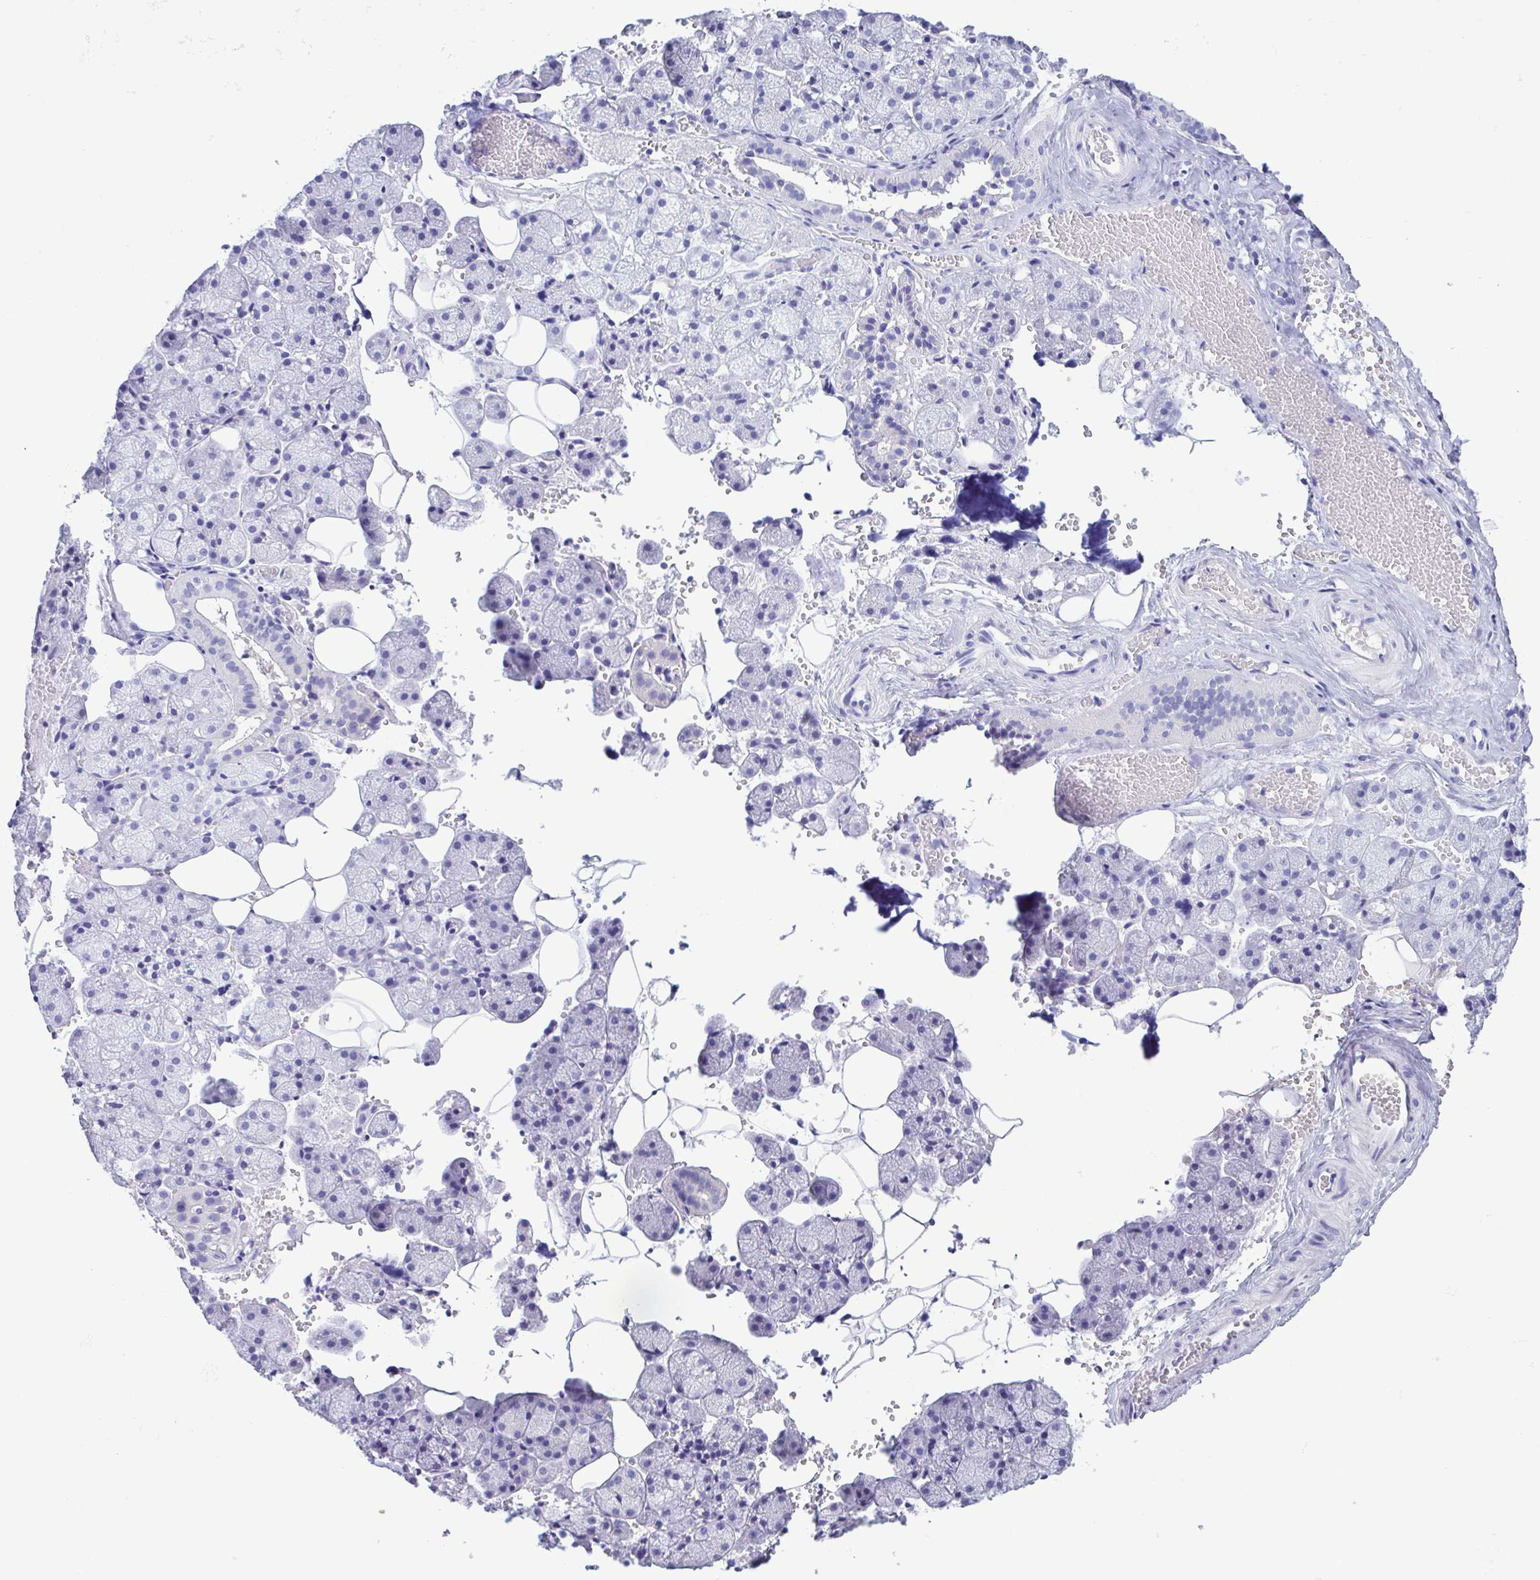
{"staining": {"intensity": "negative", "quantity": "none", "location": "none"}, "tissue": "salivary gland", "cell_type": "Glandular cells", "image_type": "normal", "snomed": [{"axis": "morphology", "description": "Normal tissue, NOS"}, {"axis": "topography", "description": "Salivary gland"}], "caption": "IHC of unremarkable human salivary gland shows no staining in glandular cells.", "gene": "TSPY10", "patient": {"sex": "male", "age": 38}}